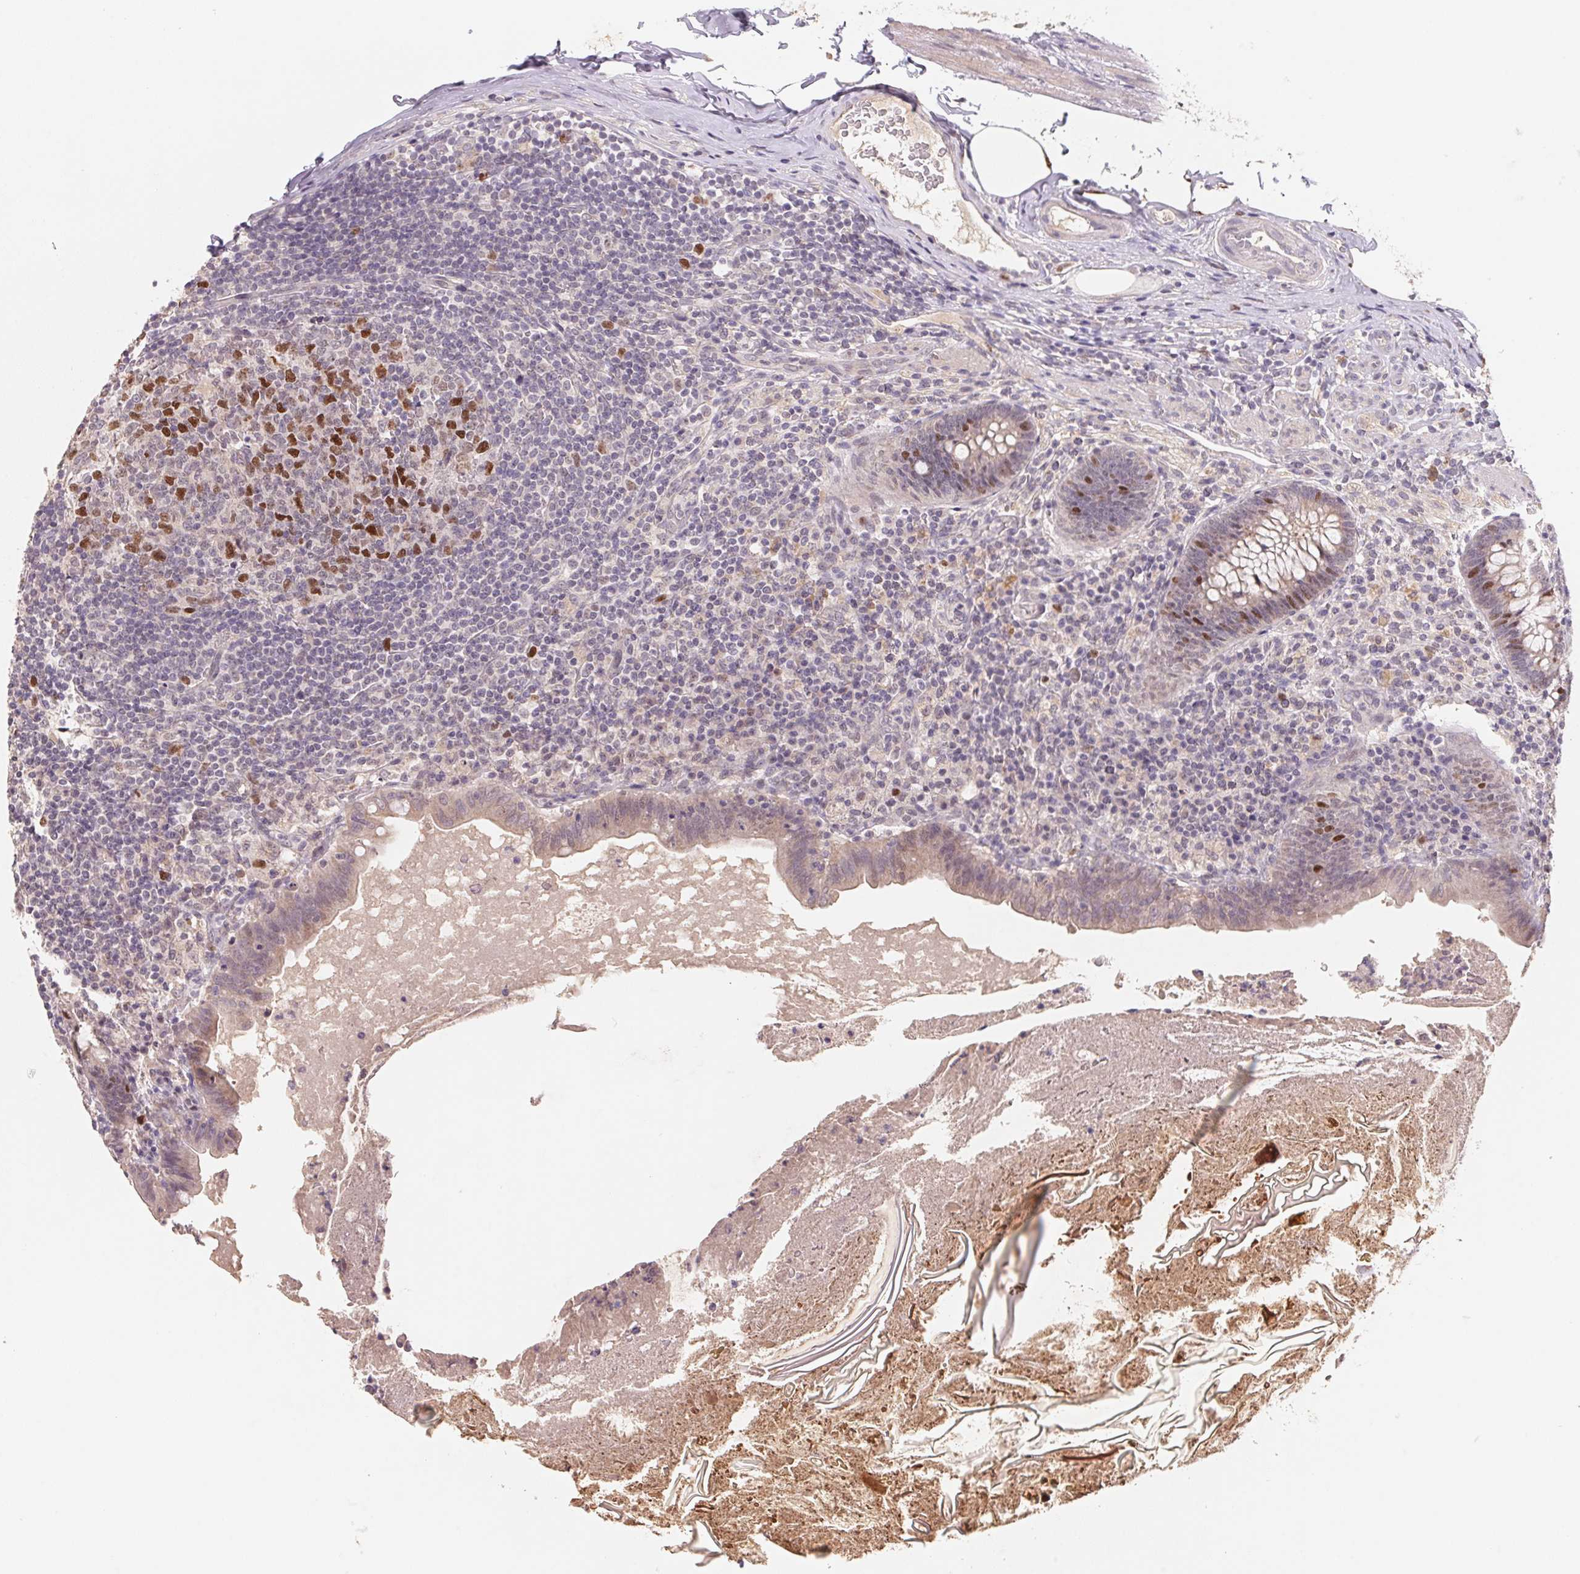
{"staining": {"intensity": "strong", "quantity": "<25%", "location": "nuclear"}, "tissue": "appendix", "cell_type": "Glandular cells", "image_type": "normal", "snomed": [{"axis": "morphology", "description": "Normal tissue, NOS"}, {"axis": "topography", "description": "Appendix"}], "caption": "Protein analysis of benign appendix demonstrates strong nuclear expression in about <25% of glandular cells.", "gene": "KIFC1", "patient": {"sex": "male", "age": 47}}